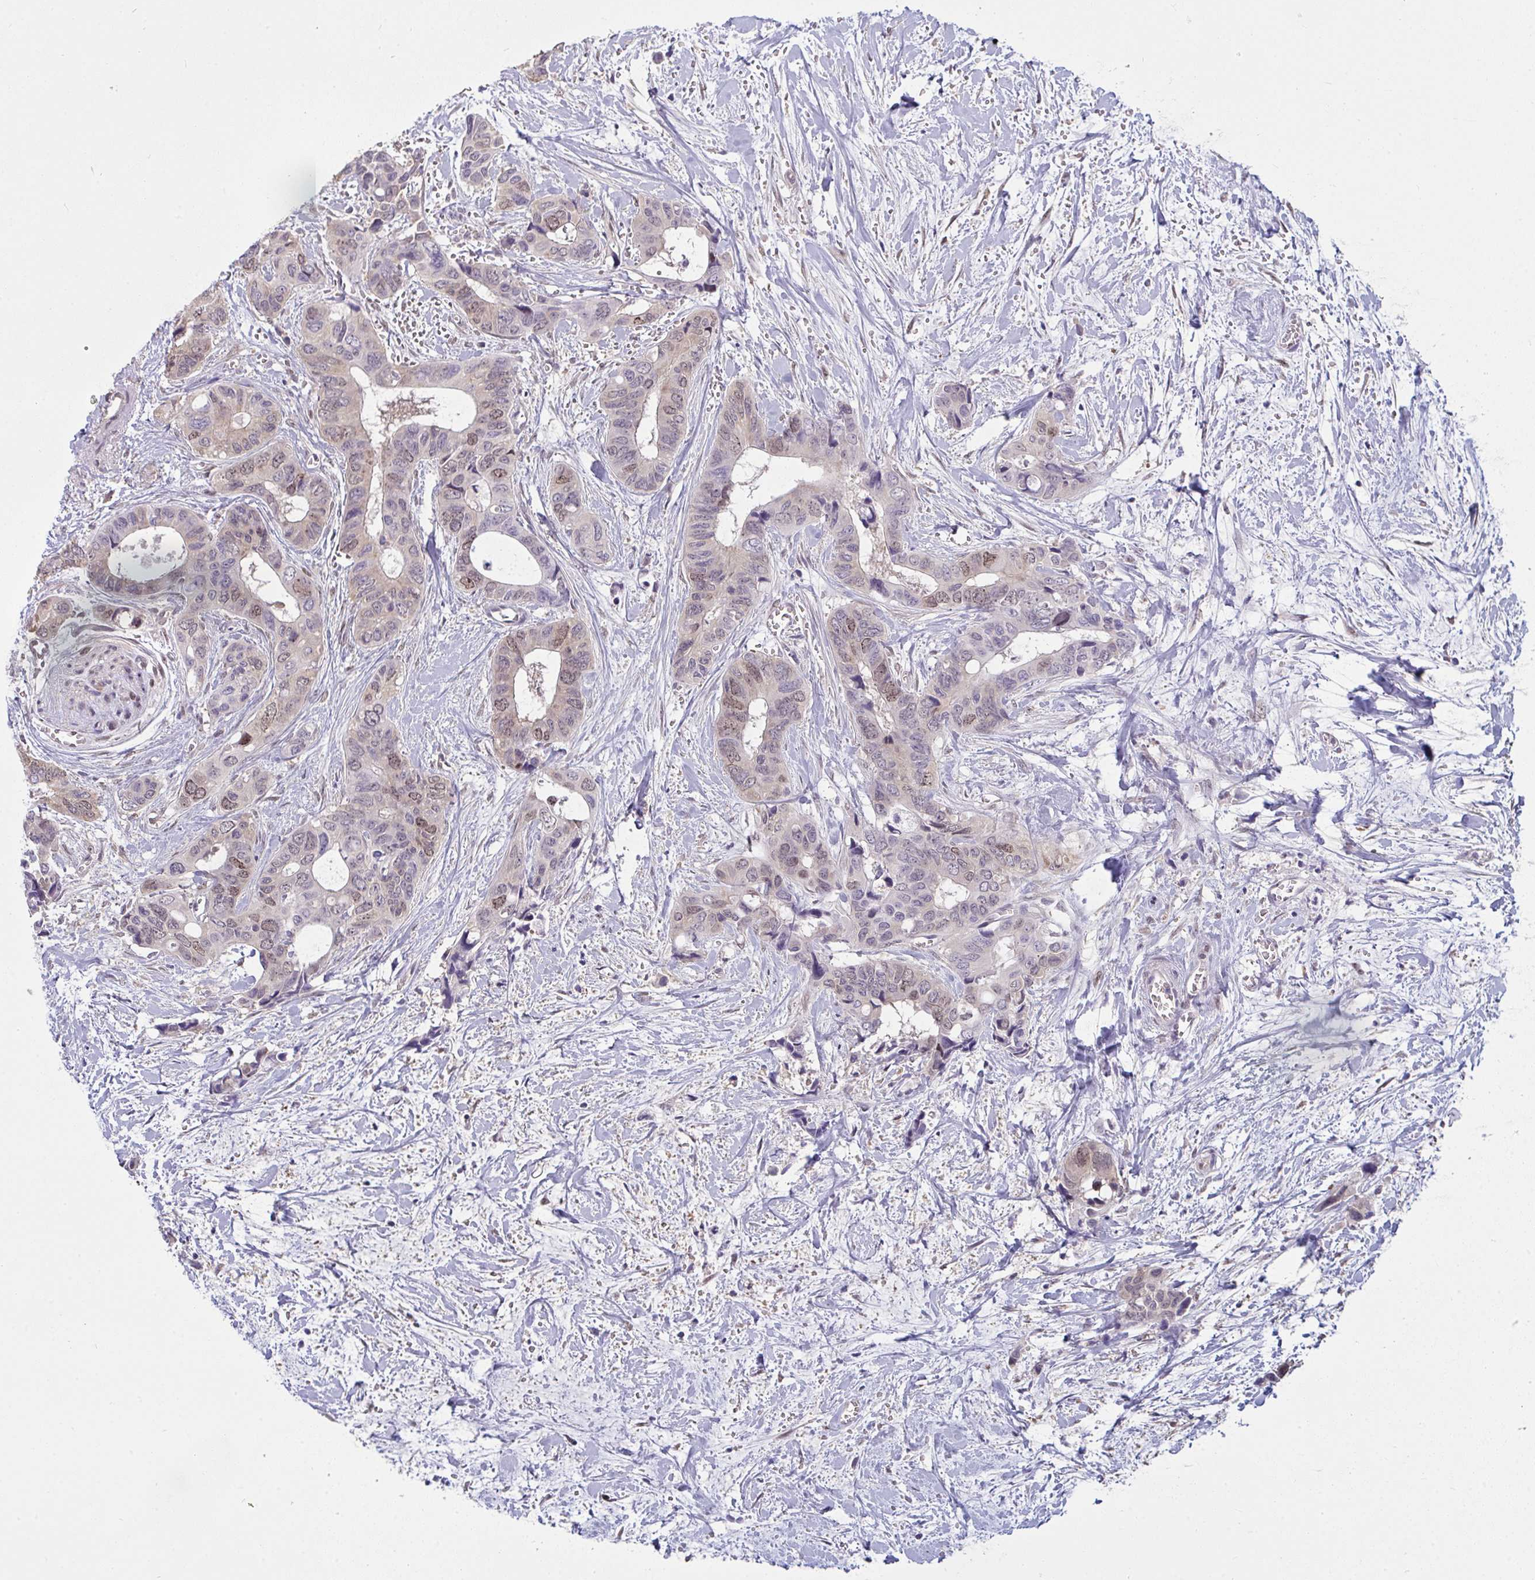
{"staining": {"intensity": "weak", "quantity": "<25%", "location": "nuclear"}, "tissue": "colorectal cancer", "cell_type": "Tumor cells", "image_type": "cancer", "snomed": [{"axis": "morphology", "description": "Adenocarcinoma, NOS"}, {"axis": "topography", "description": "Rectum"}], "caption": "IHC image of neoplastic tissue: human colorectal cancer stained with DAB exhibits no significant protein positivity in tumor cells.", "gene": "SETD7", "patient": {"sex": "male", "age": 76}}